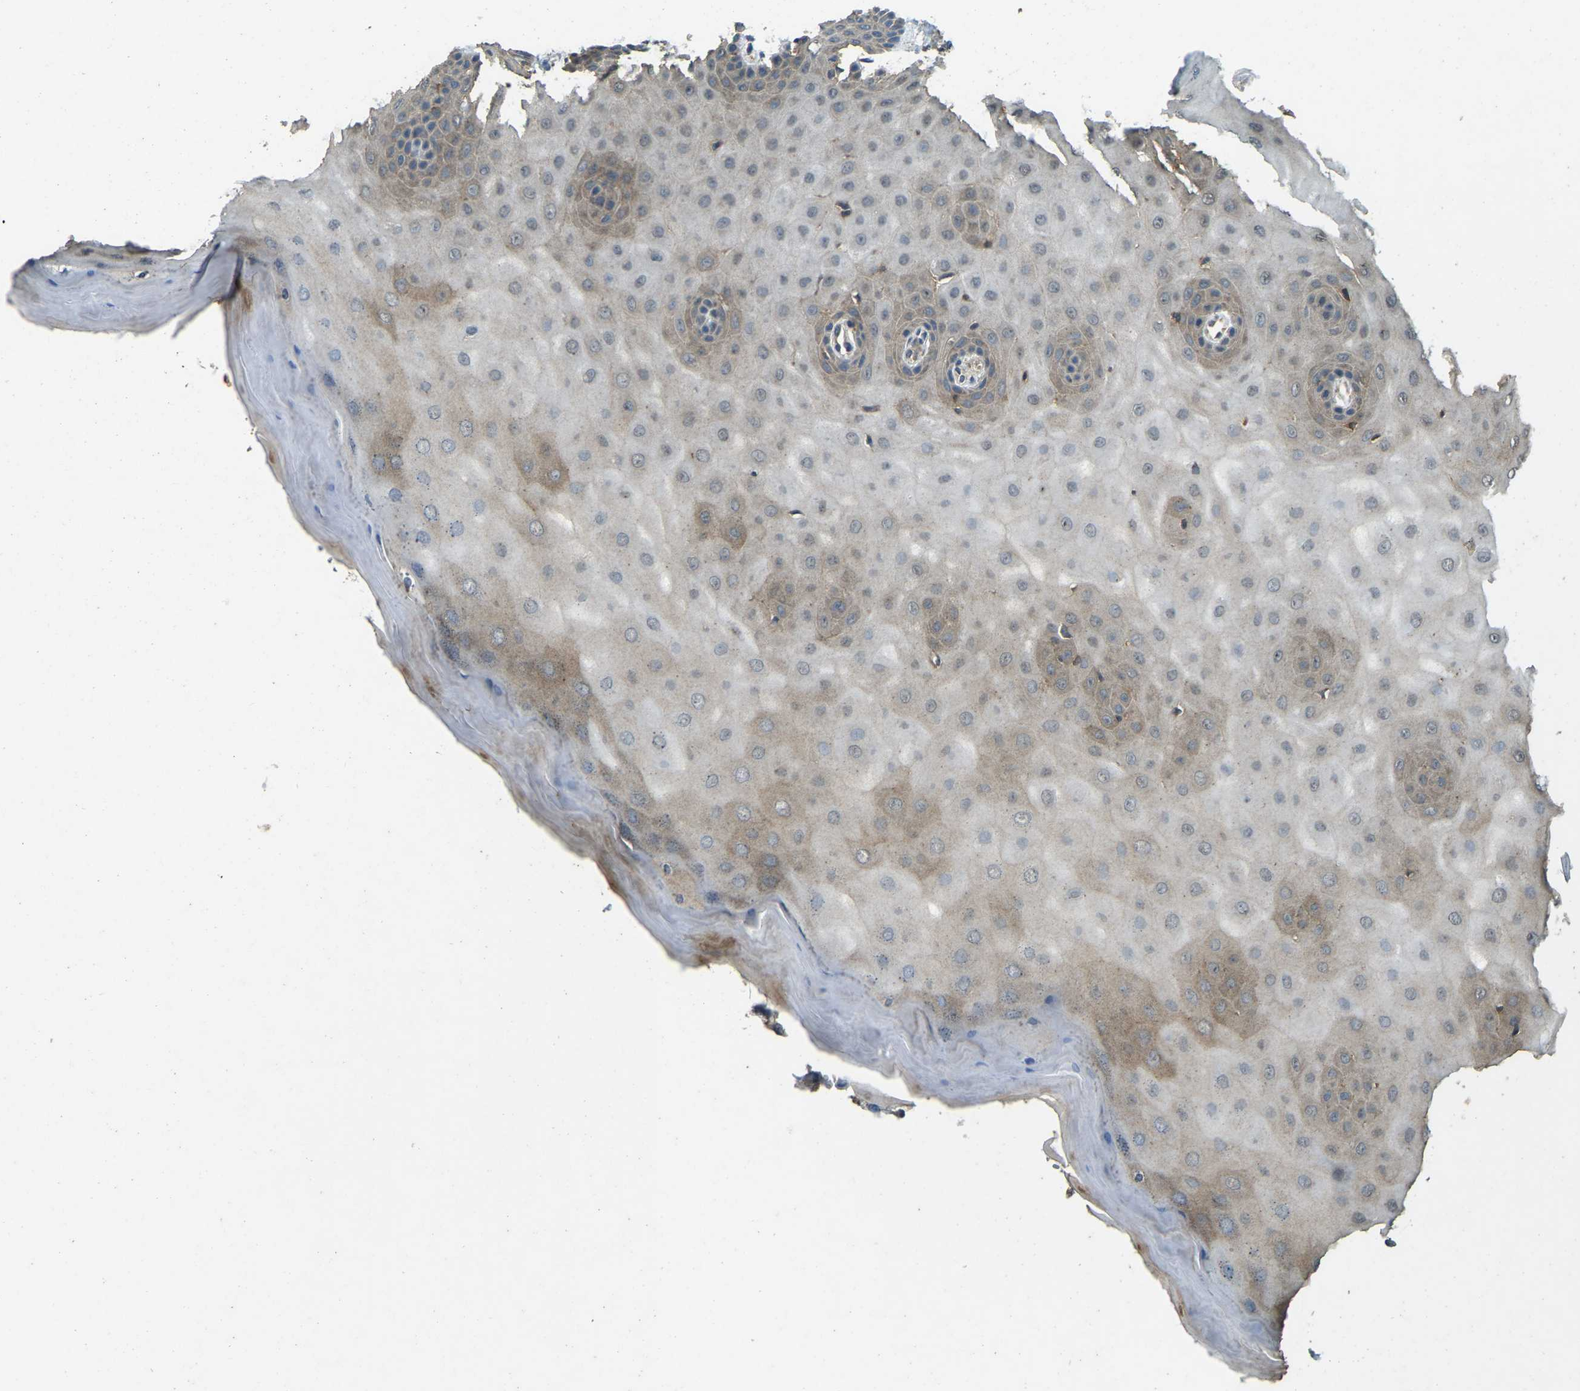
{"staining": {"intensity": "moderate", "quantity": ">75%", "location": "cytoplasmic/membranous"}, "tissue": "cervix", "cell_type": "Glandular cells", "image_type": "normal", "snomed": [{"axis": "morphology", "description": "Normal tissue, NOS"}, {"axis": "topography", "description": "Cervix"}], "caption": "Moderate cytoplasmic/membranous expression for a protein is present in approximately >75% of glandular cells of normal cervix using IHC.", "gene": "ATP8B1", "patient": {"sex": "female", "age": 55}}